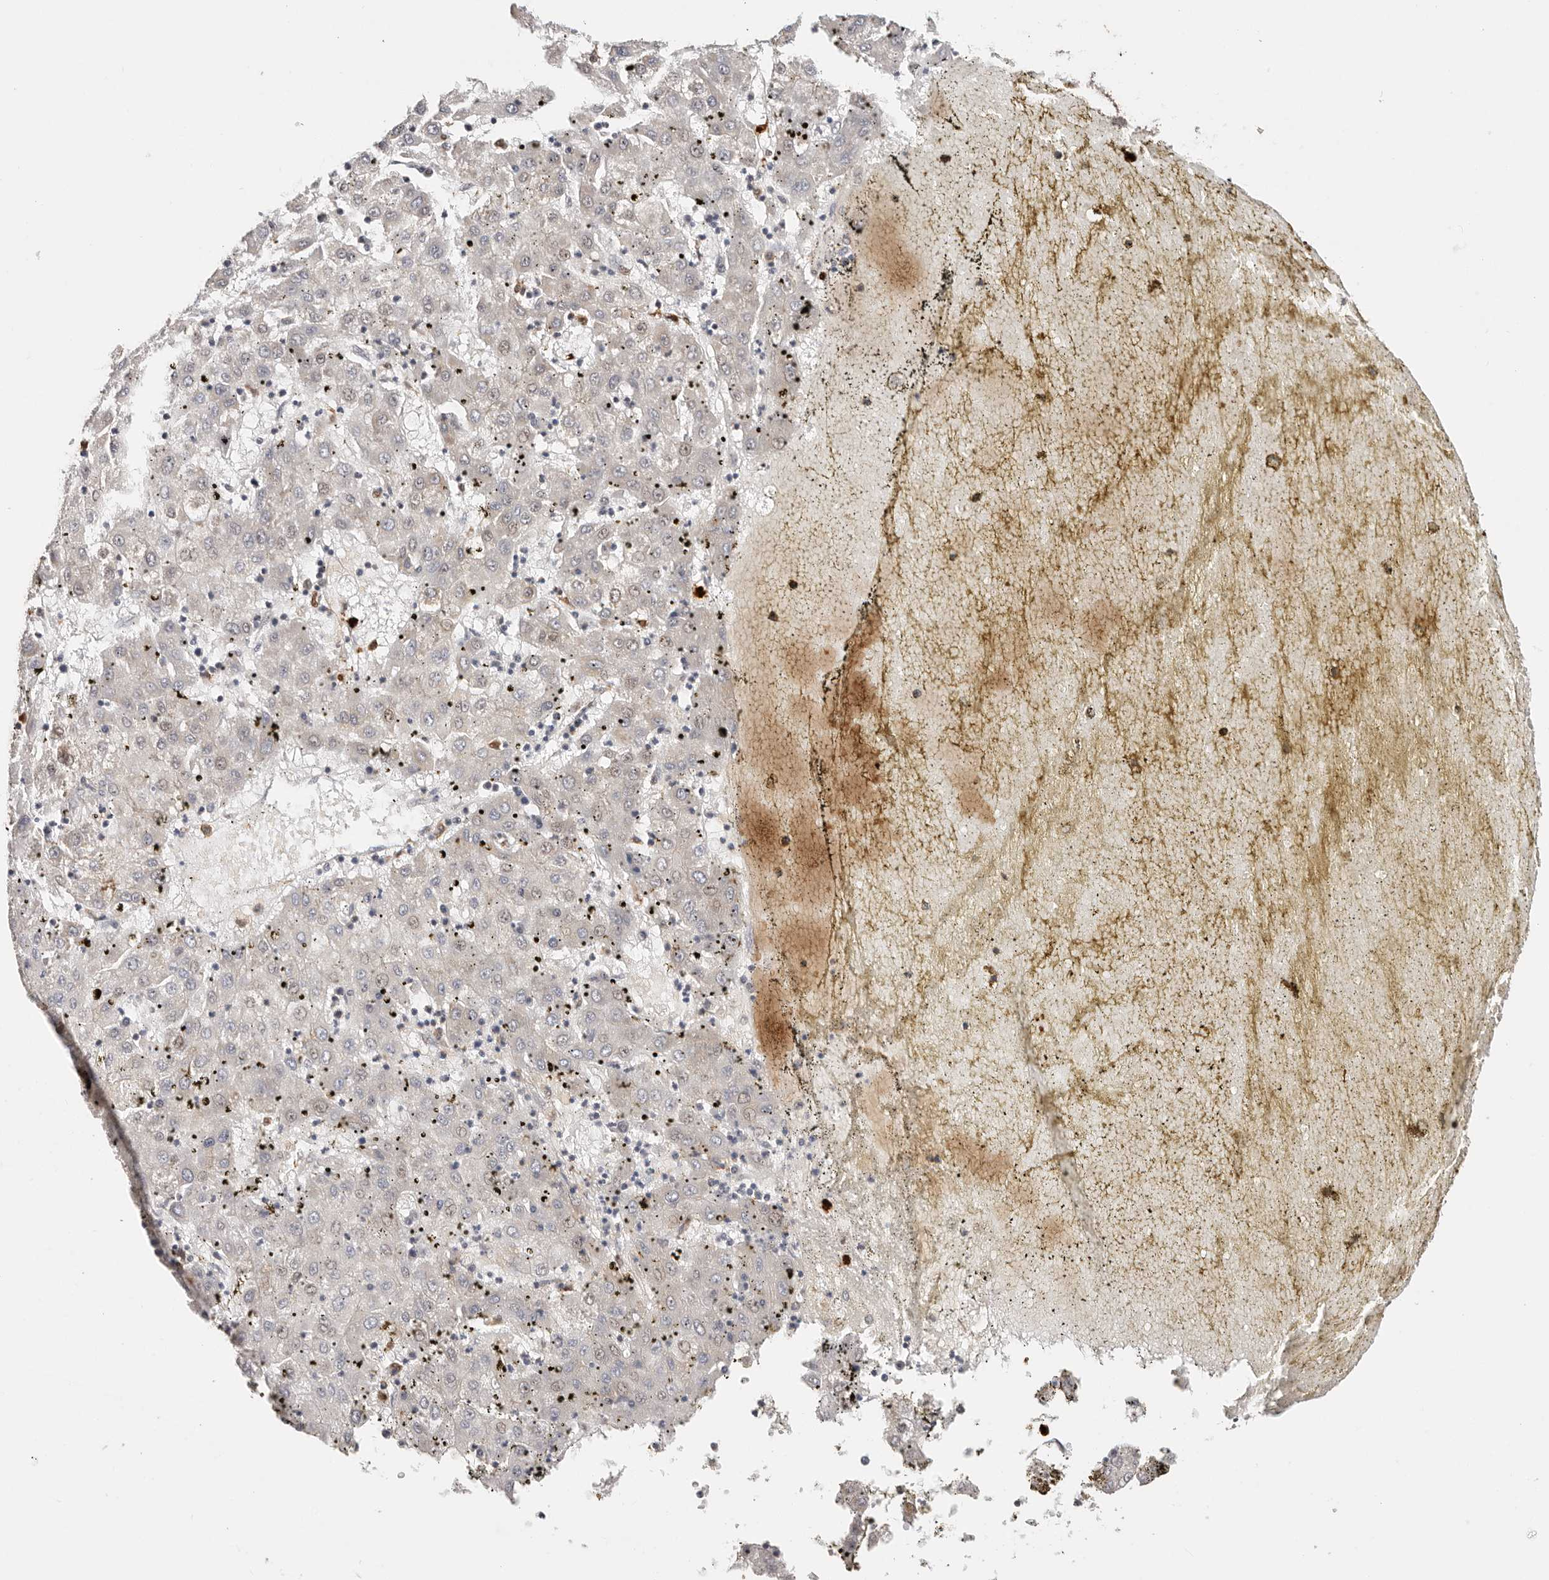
{"staining": {"intensity": "negative", "quantity": "none", "location": "none"}, "tissue": "liver cancer", "cell_type": "Tumor cells", "image_type": "cancer", "snomed": [{"axis": "morphology", "description": "Carcinoma, Hepatocellular, NOS"}, {"axis": "topography", "description": "Liver"}], "caption": "This image is of liver cancer stained with immunohistochemistry to label a protein in brown with the nuclei are counter-stained blue. There is no staining in tumor cells. (DAB immunohistochemistry with hematoxylin counter stain).", "gene": "AFDN", "patient": {"sex": "male", "age": 72}}